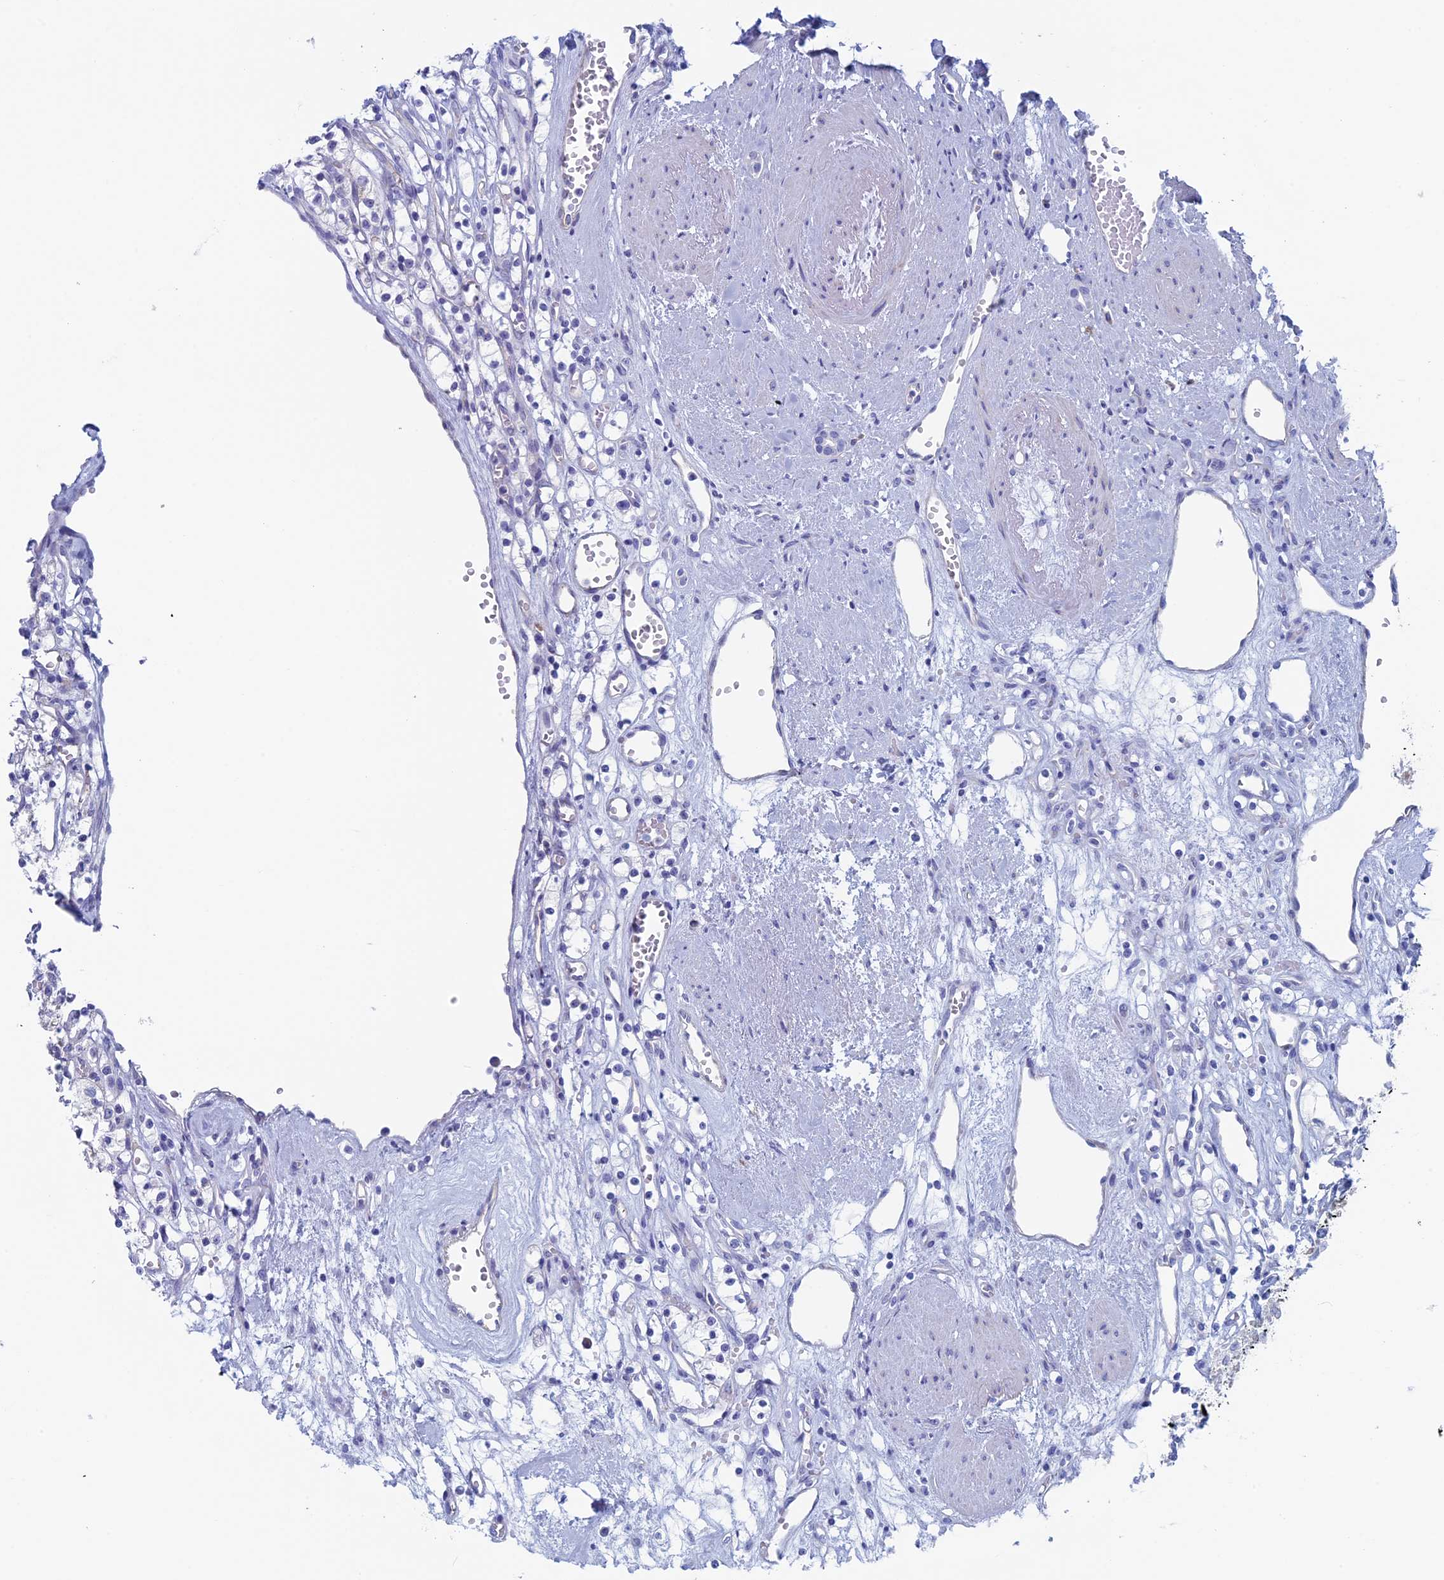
{"staining": {"intensity": "negative", "quantity": "none", "location": "none"}, "tissue": "renal cancer", "cell_type": "Tumor cells", "image_type": "cancer", "snomed": [{"axis": "morphology", "description": "Adenocarcinoma, NOS"}, {"axis": "topography", "description": "Kidney"}], "caption": "This is a histopathology image of immunohistochemistry staining of renal cancer (adenocarcinoma), which shows no staining in tumor cells.", "gene": "MAGEB6", "patient": {"sex": "female", "age": 59}}